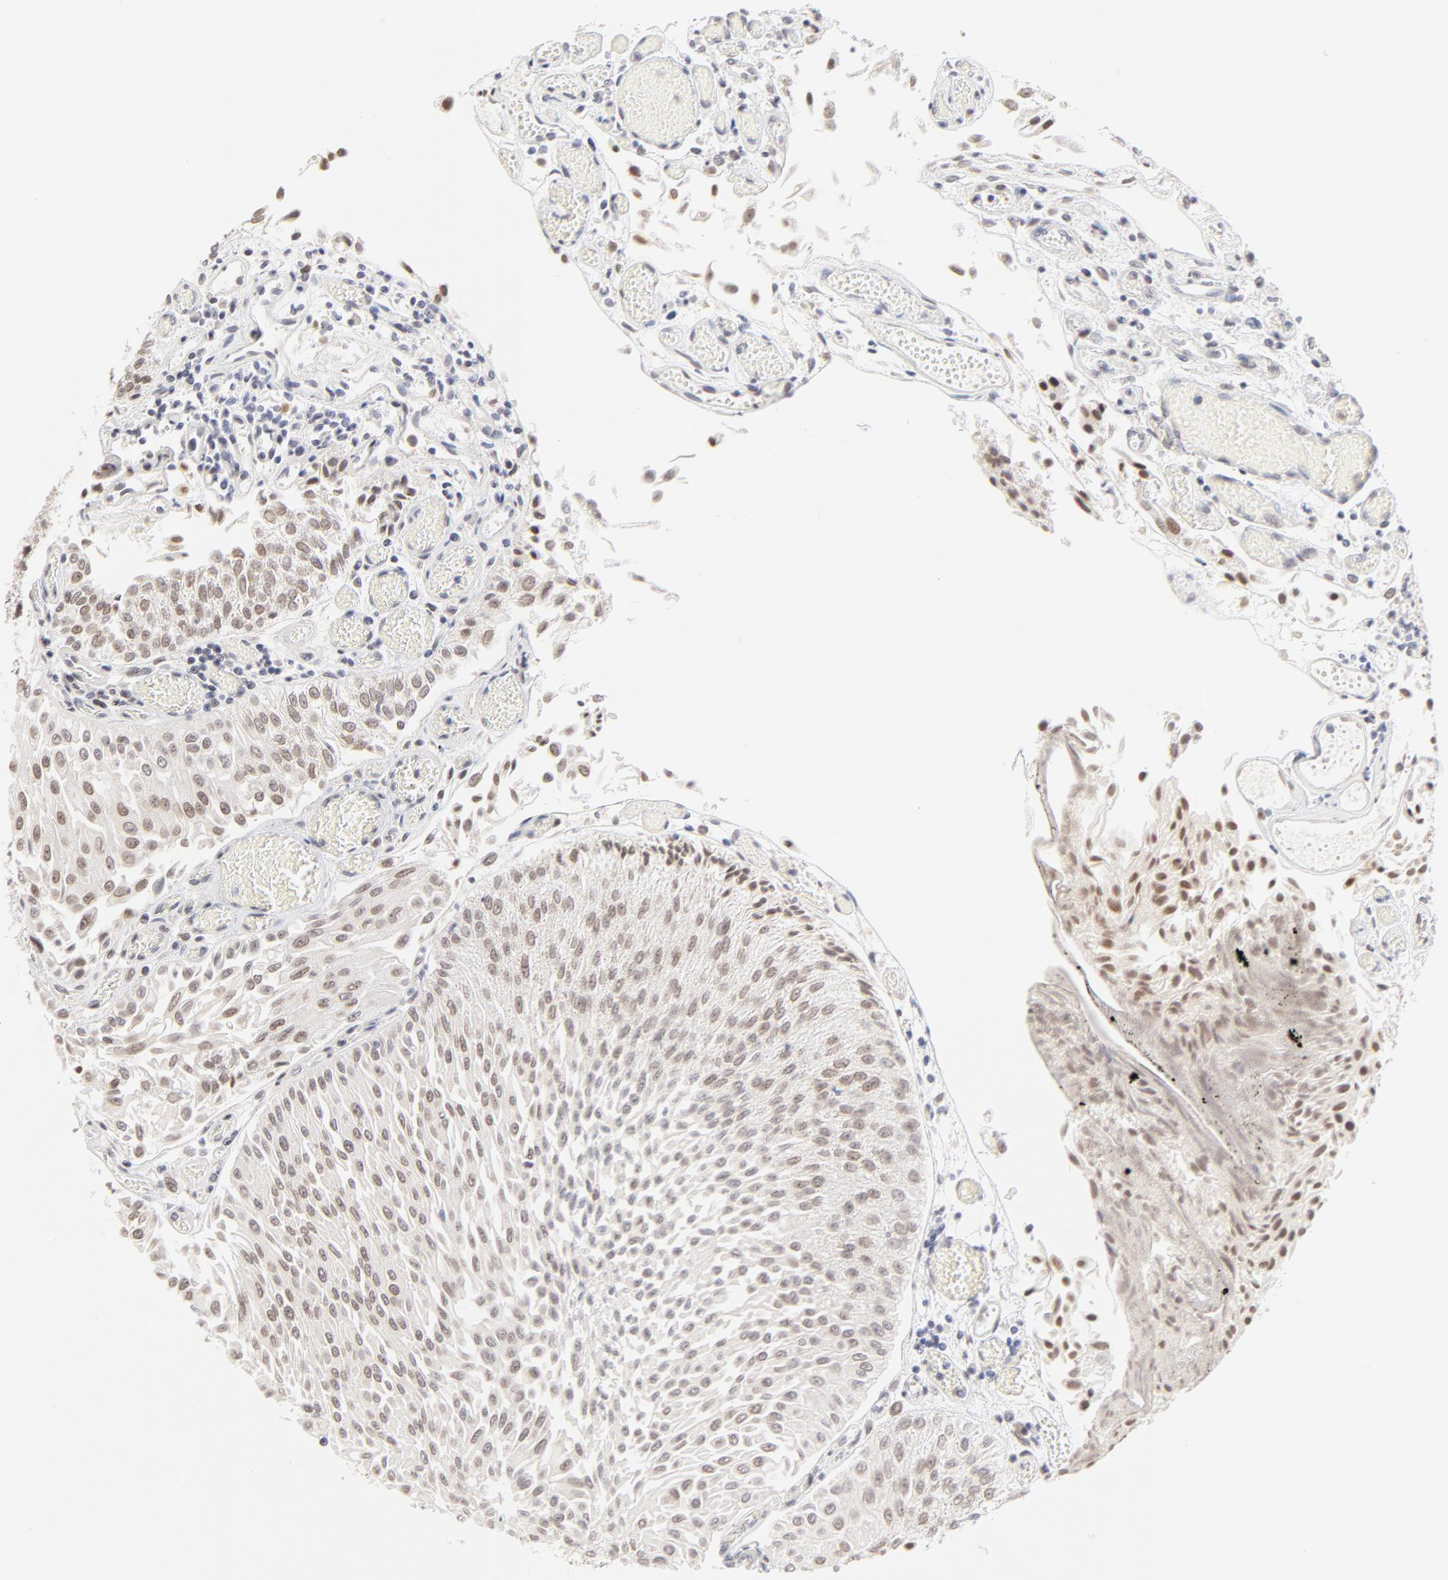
{"staining": {"intensity": "weak", "quantity": "25%-75%", "location": "nuclear"}, "tissue": "urothelial cancer", "cell_type": "Tumor cells", "image_type": "cancer", "snomed": [{"axis": "morphology", "description": "Urothelial carcinoma, Low grade"}, {"axis": "topography", "description": "Urinary bladder"}], "caption": "Immunohistochemical staining of human urothelial cancer reveals low levels of weak nuclear protein positivity in approximately 25%-75% of tumor cells.", "gene": "PBX3", "patient": {"sex": "male", "age": 86}}